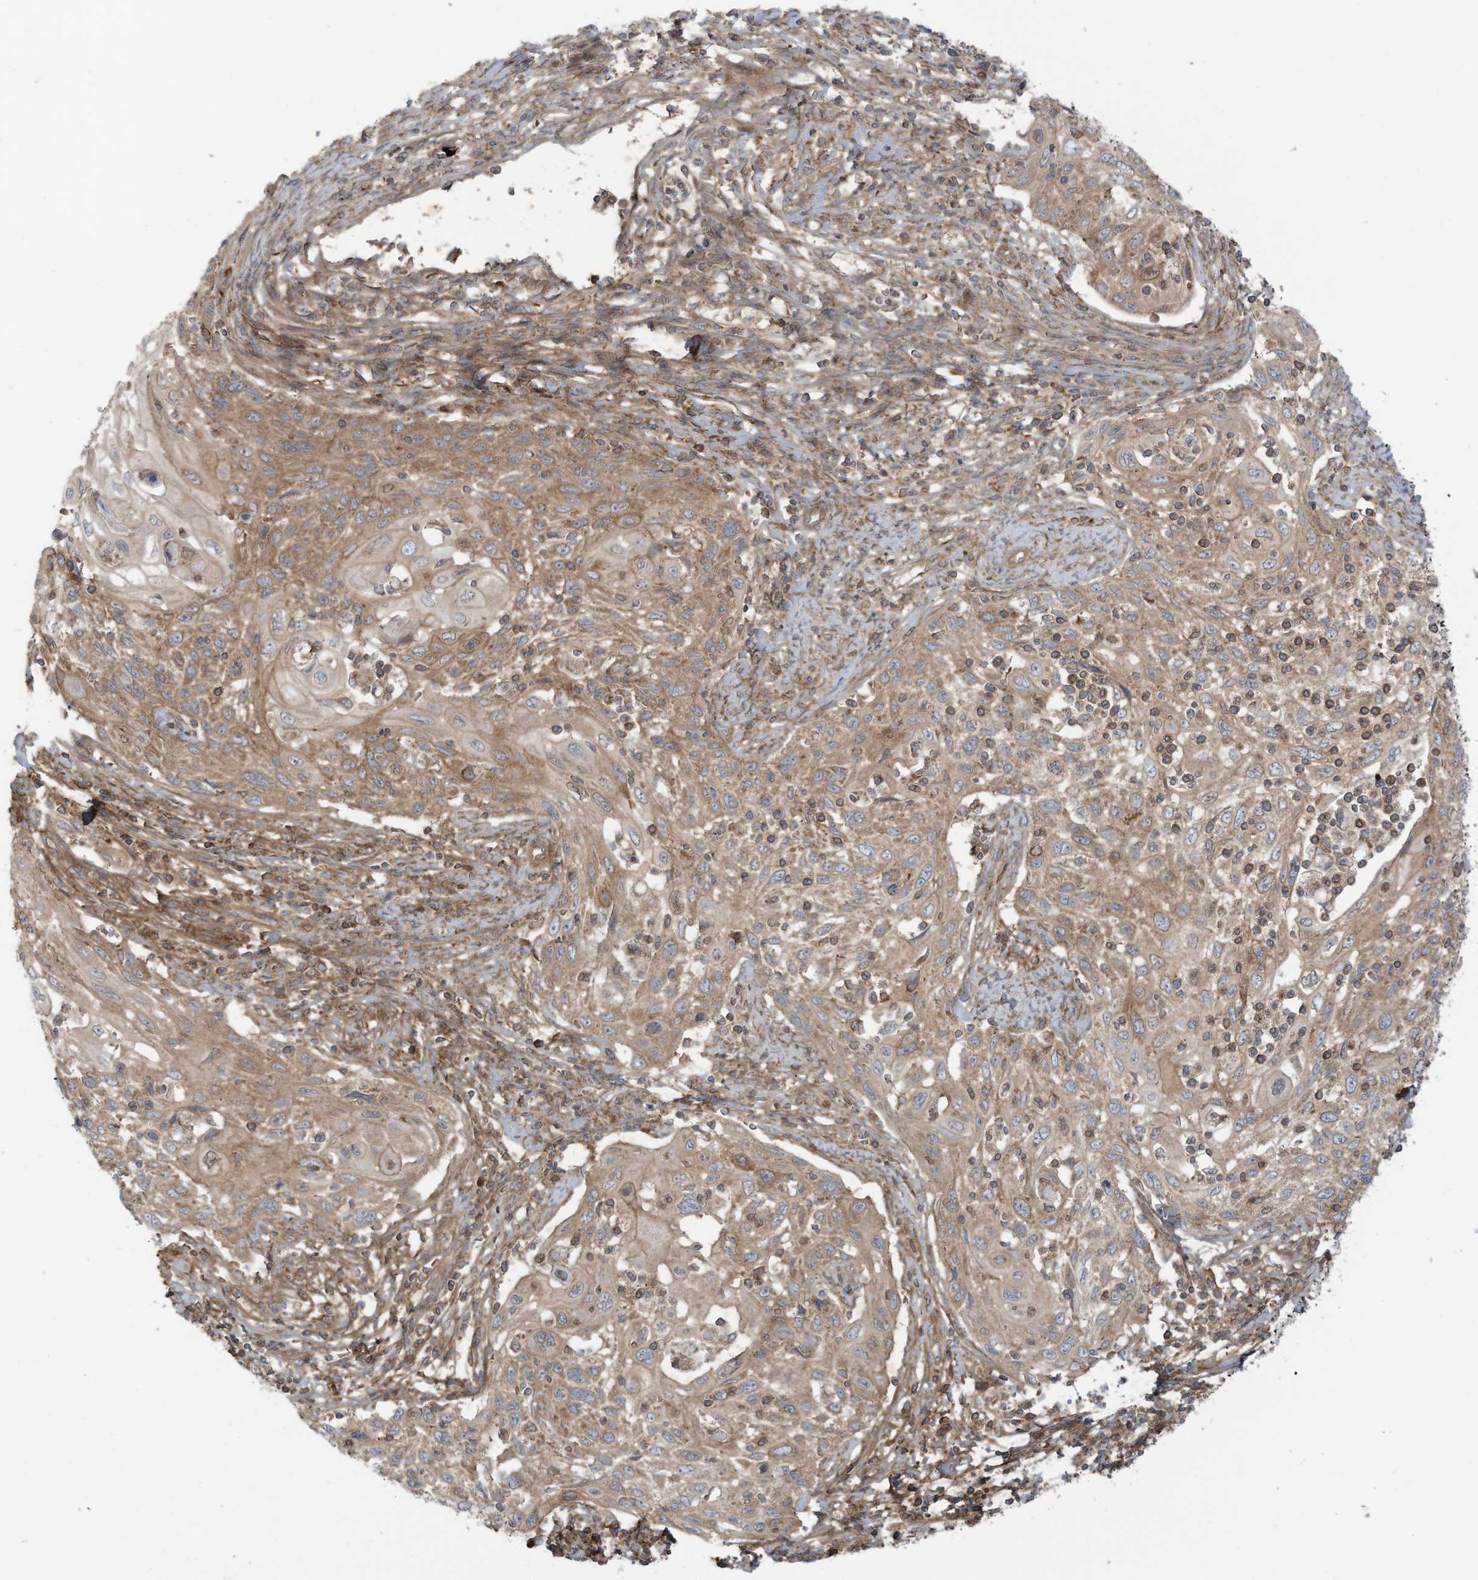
{"staining": {"intensity": "moderate", "quantity": ">75%", "location": "cytoplasmic/membranous"}, "tissue": "cervical cancer", "cell_type": "Tumor cells", "image_type": "cancer", "snomed": [{"axis": "morphology", "description": "Squamous cell carcinoma, NOS"}, {"axis": "topography", "description": "Cervix"}], "caption": "Moderate cytoplasmic/membranous expression for a protein is seen in approximately >75% of tumor cells of cervical cancer using IHC.", "gene": "REPS1", "patient": {"sex": "female", "age": 70}}